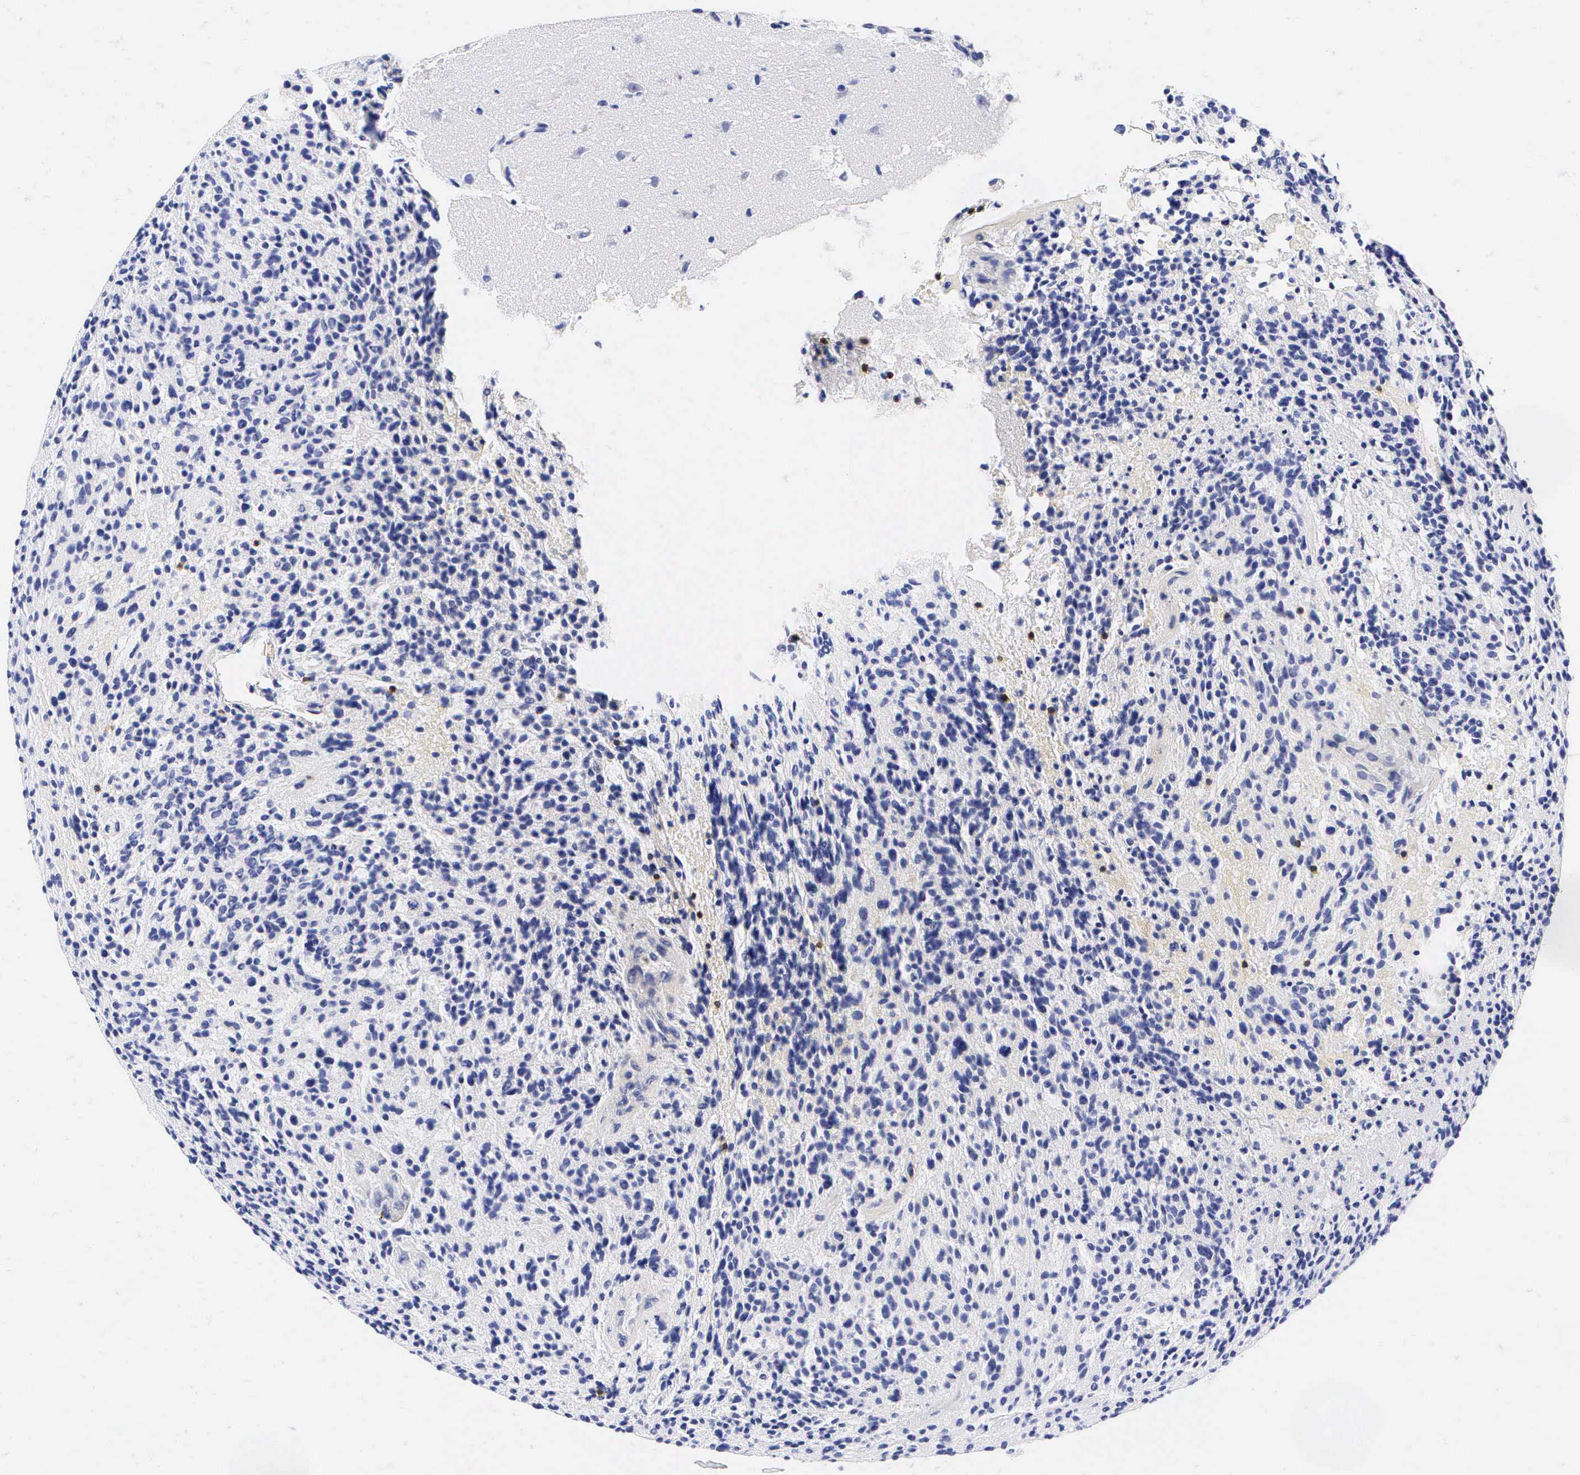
{"staining": {"intensity": "negative", "quantity": "none", "location": "none"}, "tissue": "glioma", "cell_type": "Tumor cells", "image_type": "cancer", "snomed": [{"axis": "morphology", "description": "Glioma, malignant, High grade"}, {"axis": "topography", "description": "Brain"}], "caption": "IHC image of human glioma stained for a protein (brown), which demonstrates no expression in tumor cells.", "gene": "CD3E", "patient": {"sex": "female", "age": 13}}